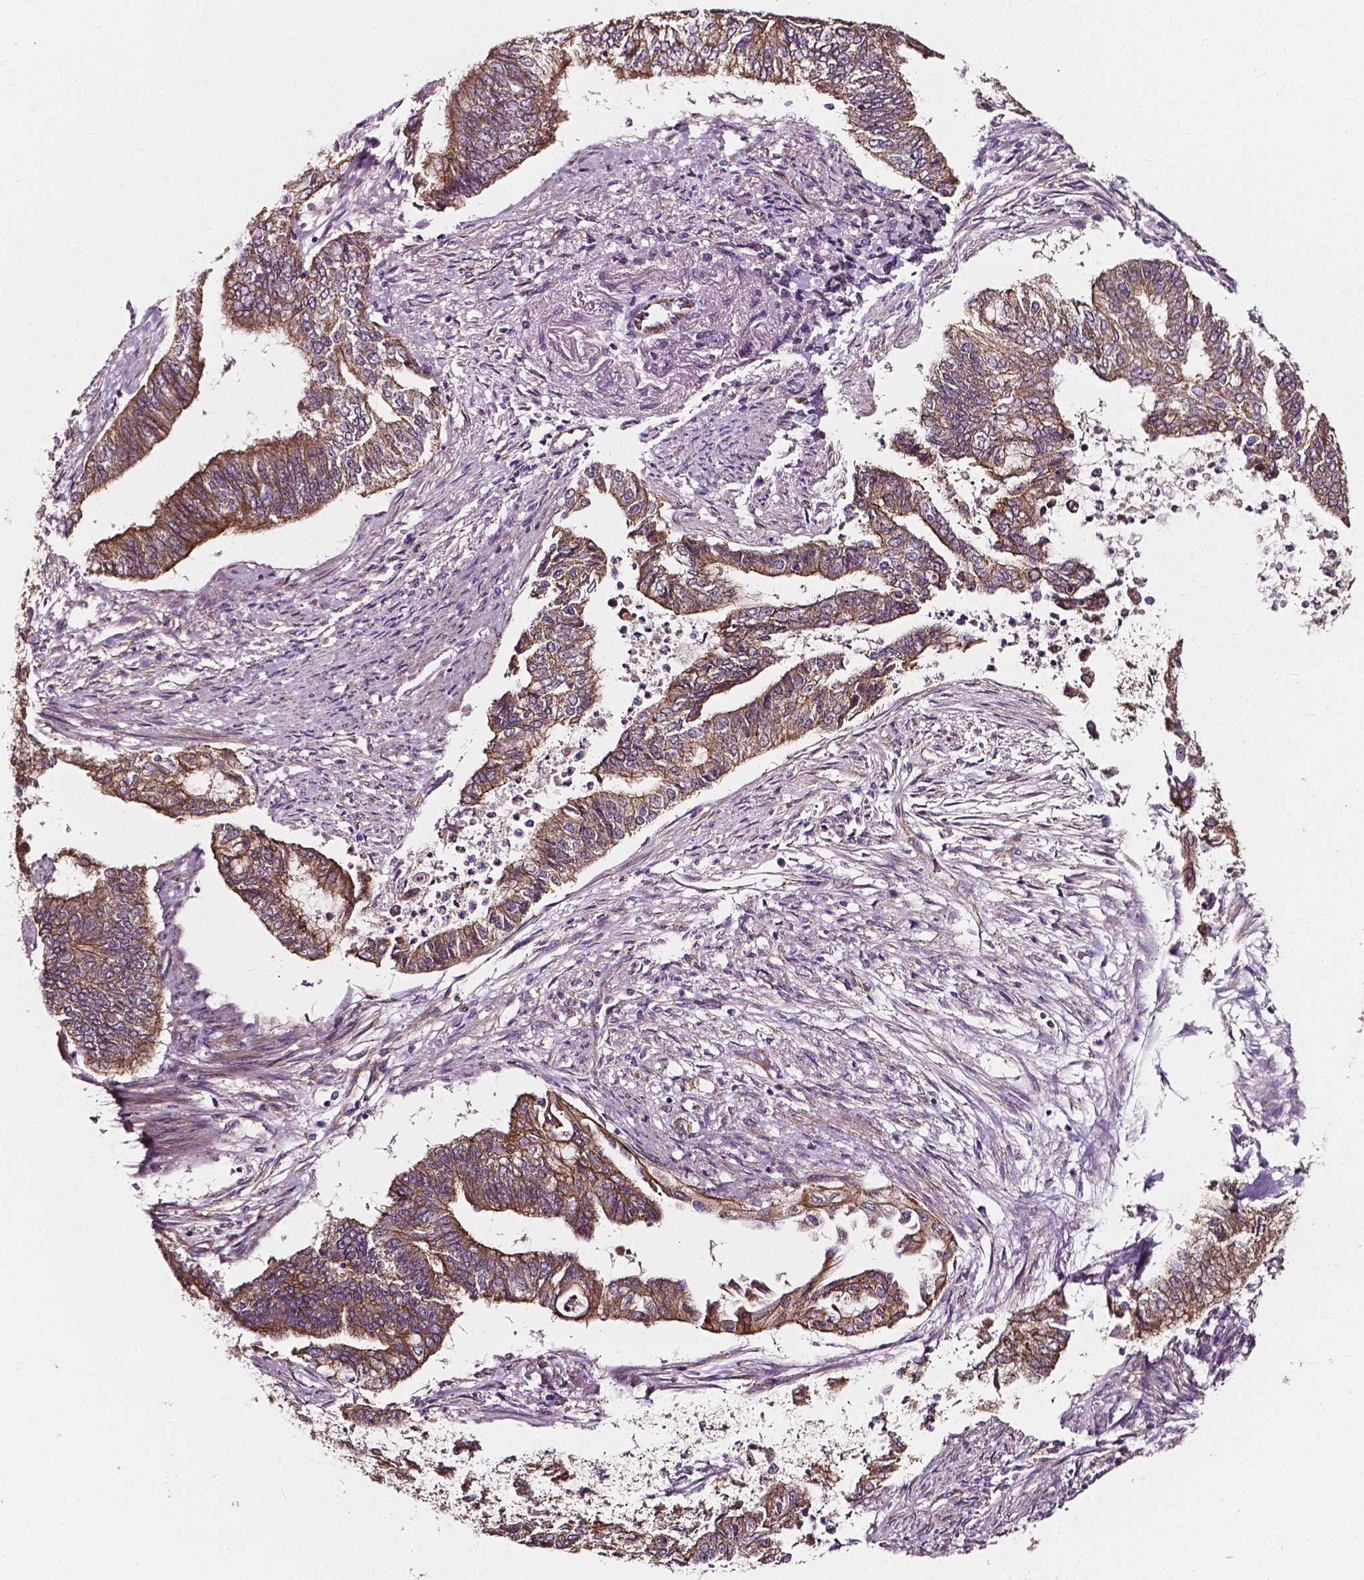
{"staining": {"intensity": "moderate", "quantity": ">75%", "location": "cytoplasmic/membranous"}, "tissue": "endometrial cancer", "cell_type": "Tumor cells", "image_type": "cancer", "snomed": [{"axis": "morphology", "description": "Adenocarcinoma, NOS"}, {"axis": "topography", "description": "Endometrium"}], "caption": "This is a histology image of IHC staining of endometrial cancer, which shows moderate staining in the cytoplasmic/membranous of tumor cells.", "gene": "ATG16L1", "patient": {"sex": "female", "age": 65}}